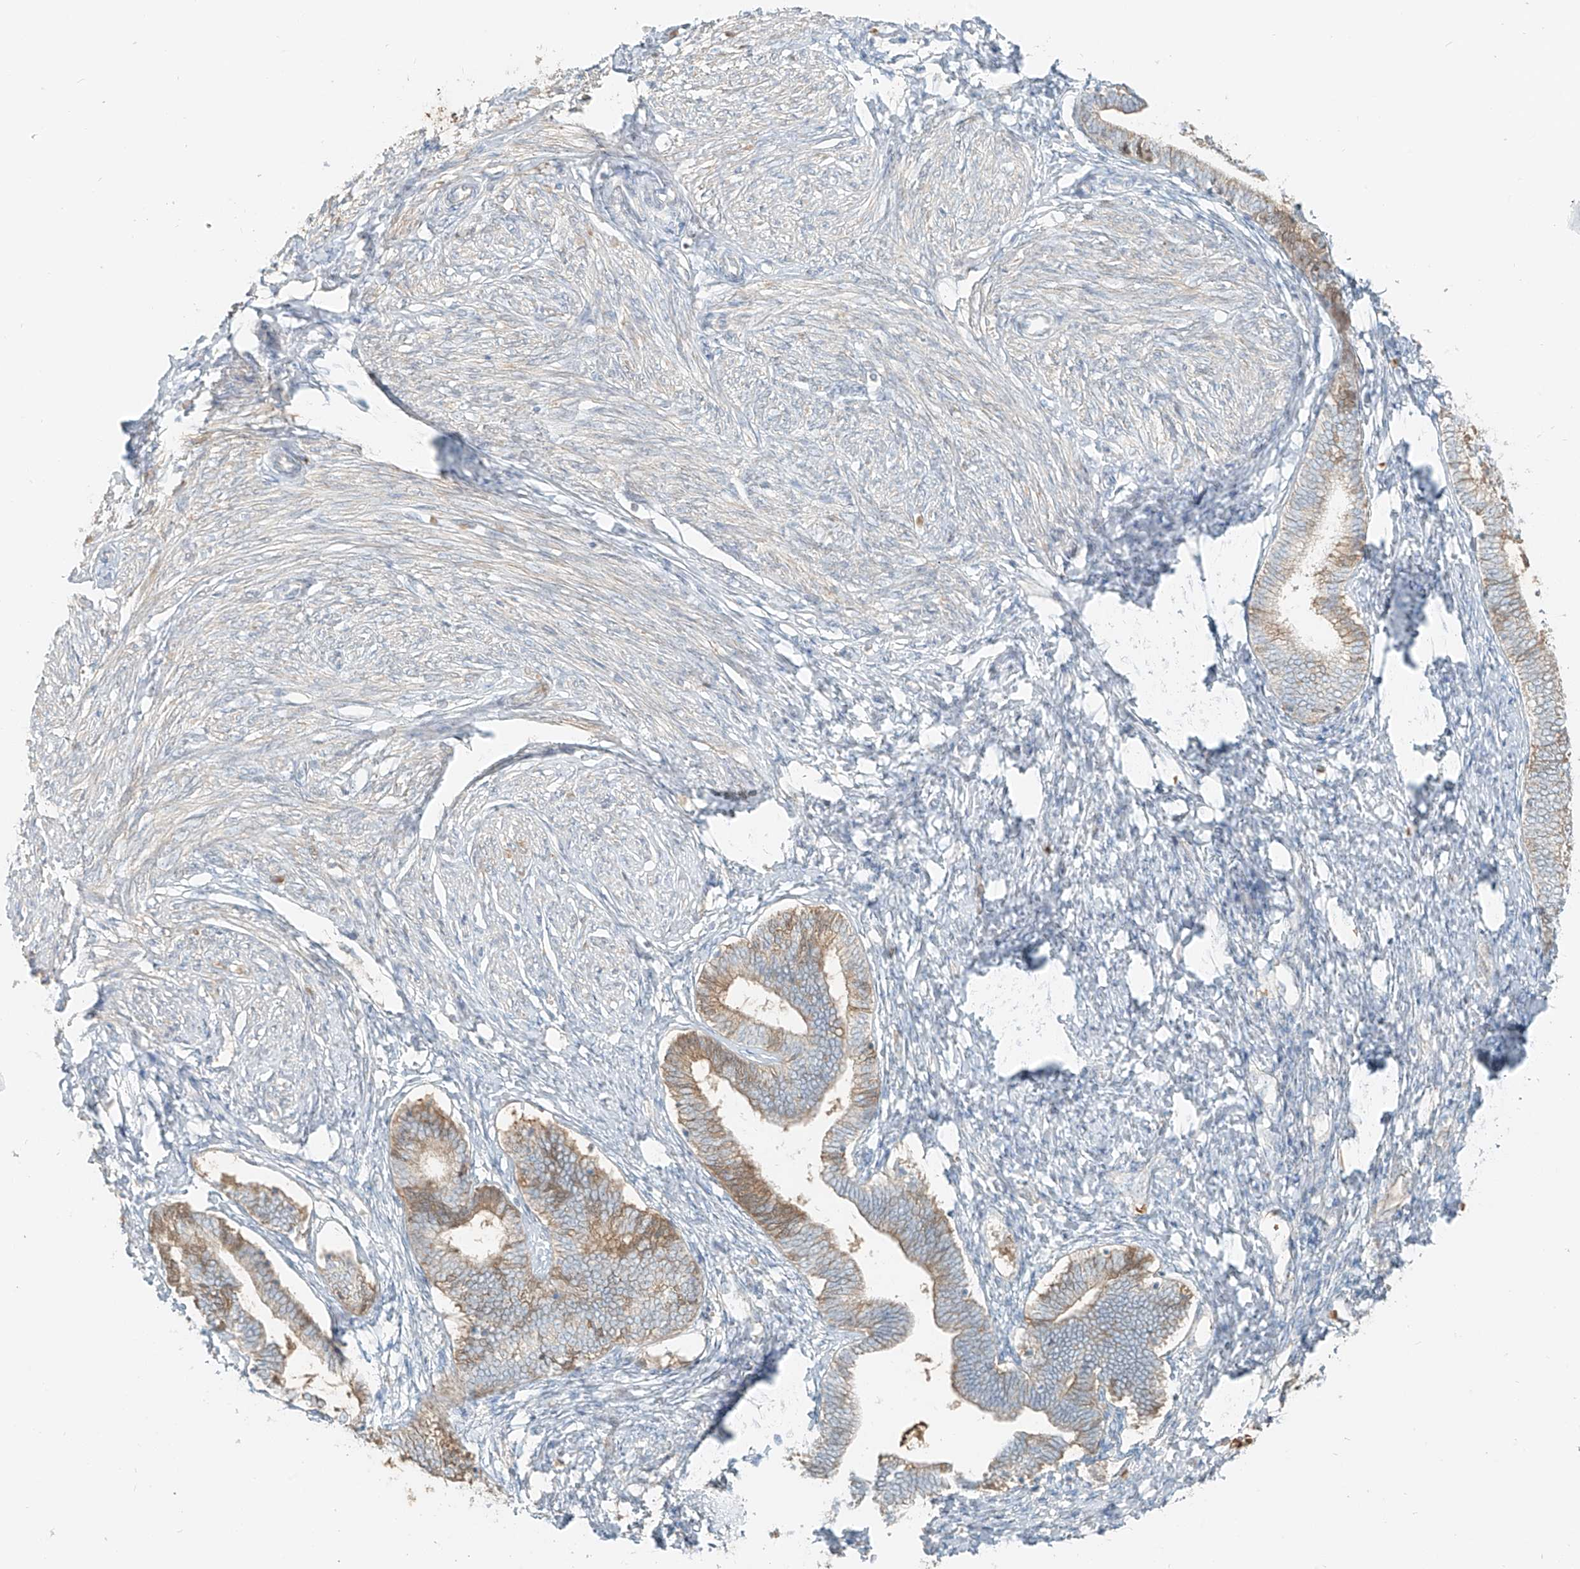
{"staining": {"intensity": "negative", "quantity": "none", "location": "none"}, "tissue": "endometrium", "cell_type": "Cells in endometrial stroma", "image_type": "normal", "snomed": [{"axis": "morphology", "description": "Normal tissue, NOS"}, {"axis": "topography", "description": "Endometrium"}], "caption": "The histopathology image displays no significant staining in cells in endometrial stroma of endometrium.", "gene": "FSTL1", "patient": {"sex": "female", "age": 72}}